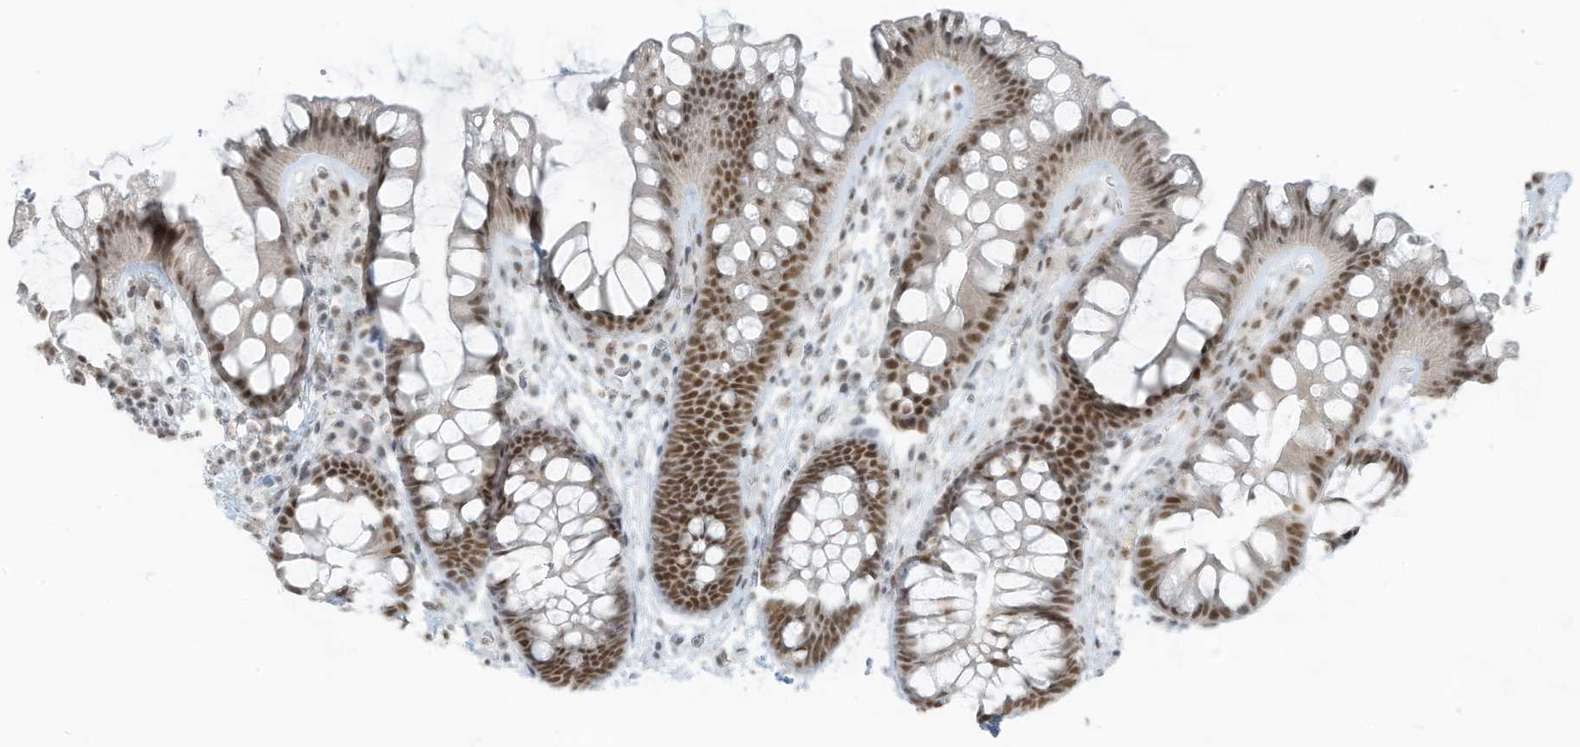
{"staining": {"intensity": "moderate", "quantity": ">75%", "location": "nuclear"}, "tissue": "colon", "cell_type": "Endothelial cells", "image_type": "normal", "snomed": [{"axis": "morphology", "description": "Normal tissue, NOS"}, {"axis": "topography", "description": "Colon"}], "caption": "About >75% of endothelial cells in benign colon display moderate nuclear protein staining as visualized by brown immunohistochemical staining.", "gene": "WRNIP1", "patient": {"sex": "female", "age": 62}}